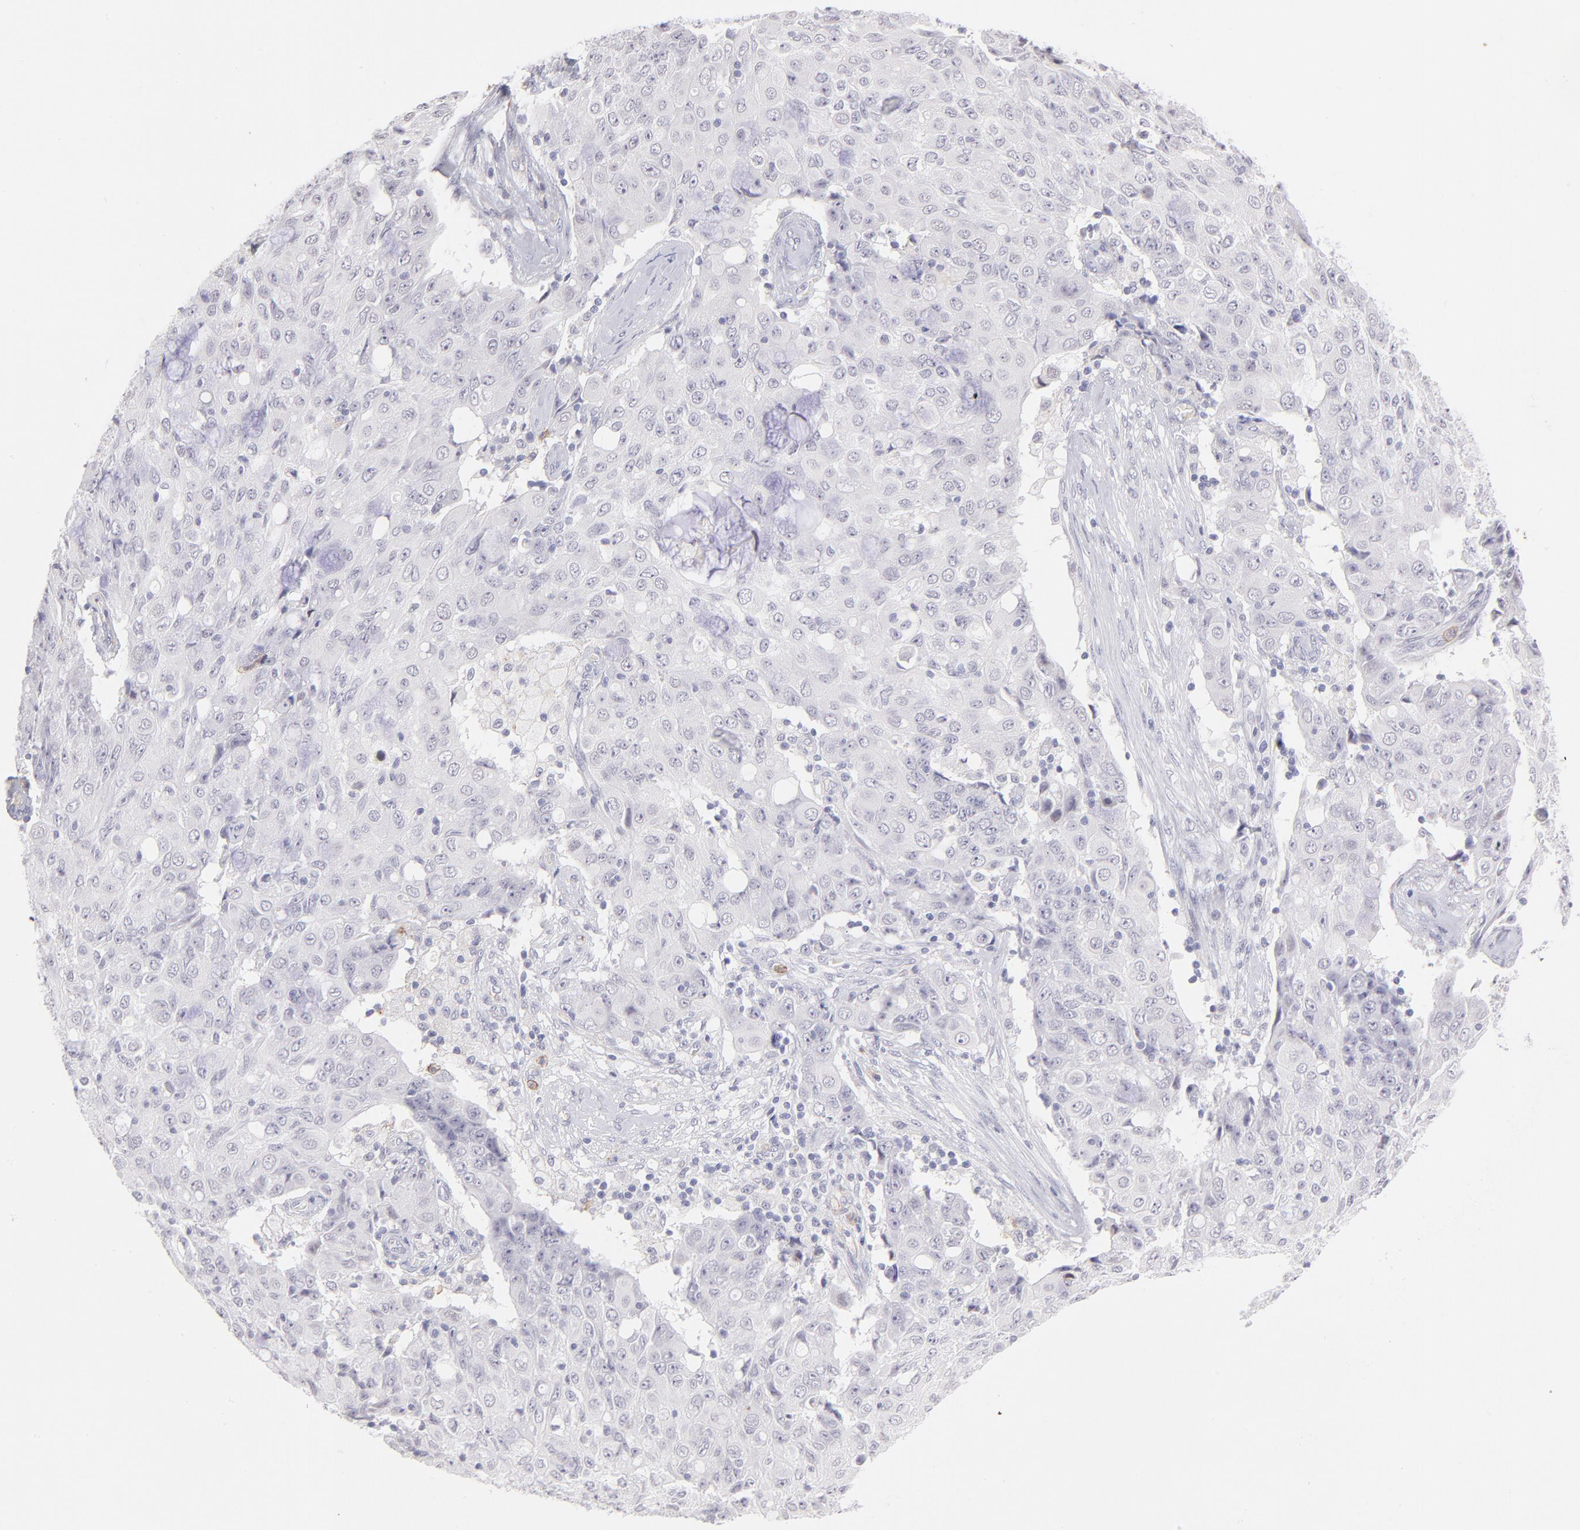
{"staining": {"intensity": "negative", "quantity": "none", "location": "none"}, "tissue": "ovarian cancer", "cell_type": "Tumor cells", "image_type": "cancer", "snomed": [{"axis": "morphology", "description": "Carcinoma, endometroid"}, {"axis": "topography", "description": "Ovary"}], "caption": "Immunohistochemistry (IHC) image of neoplastic tissue: human ovarian cancer (endometroid carcinoma) stained with DAB (3,3'-diaminobenzidine) shows no significant protein positivity in tumor cells. Nuclei are stained in blue.", "gene": "LTB4R", "patient": {"sex": "female", "age": 42}}